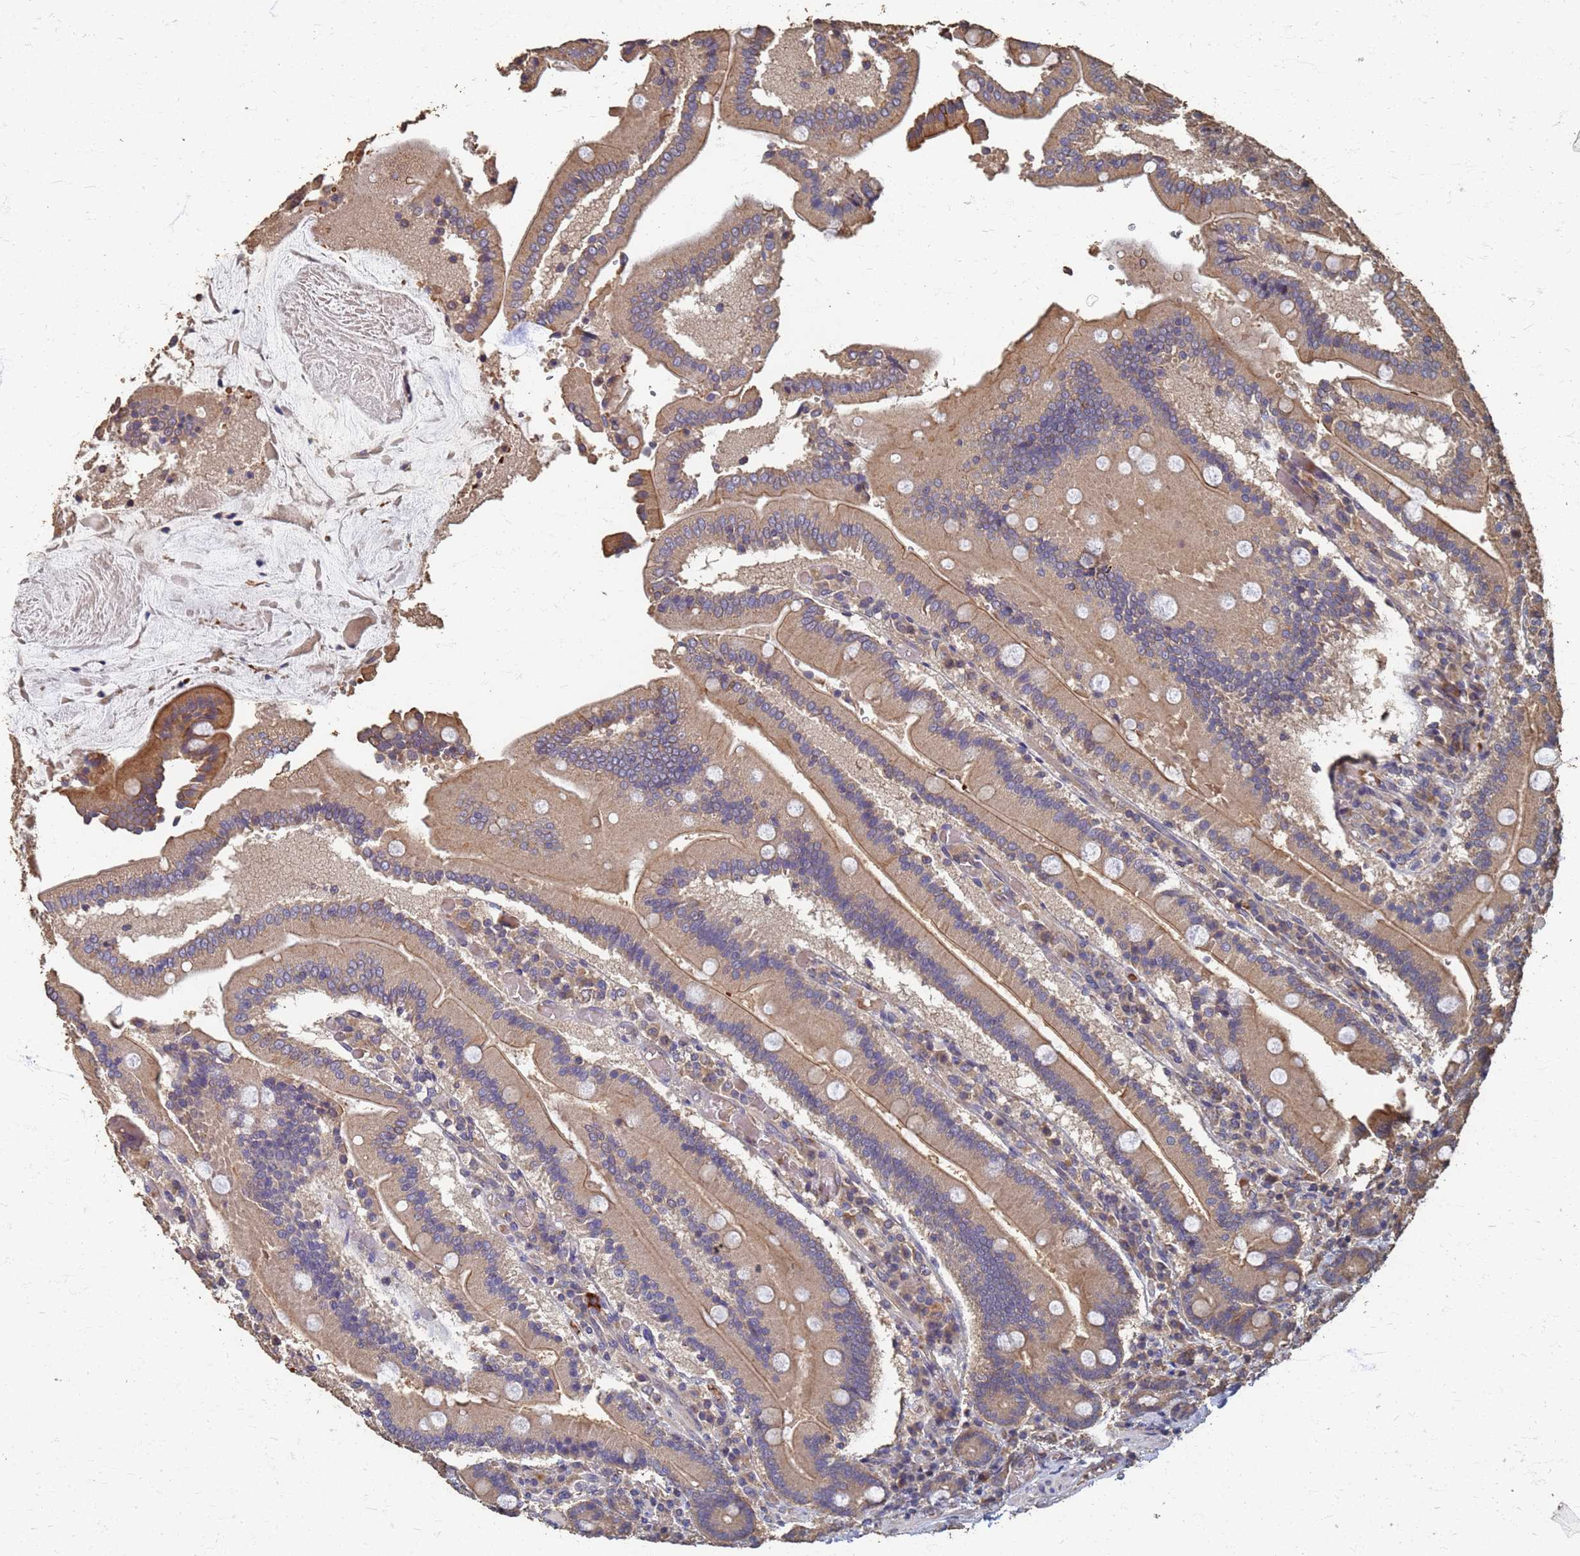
{"staining": {"intensity": "moderate", "quantity": ">75%", "location": "cytoplasmic/membranous"}, "tissue": "duodenum", "cell_type": "Glandular cells", "image_type": "normal", "snomed": [{"axis": "morphology", "description": "Normal tissue, NOS"}, {"axis": "topography", "description": "Duodenum"}], "caption": "This histopathology image displays normal duodenum stained with IHC to label a protein in brown. The cytoplasmic/membranous of glandular cells show moderate positivity for the protein. Nuclei are counter-stained blue.", "gene": "DPH5", "patient": {"sex": "female", "age": 62}}